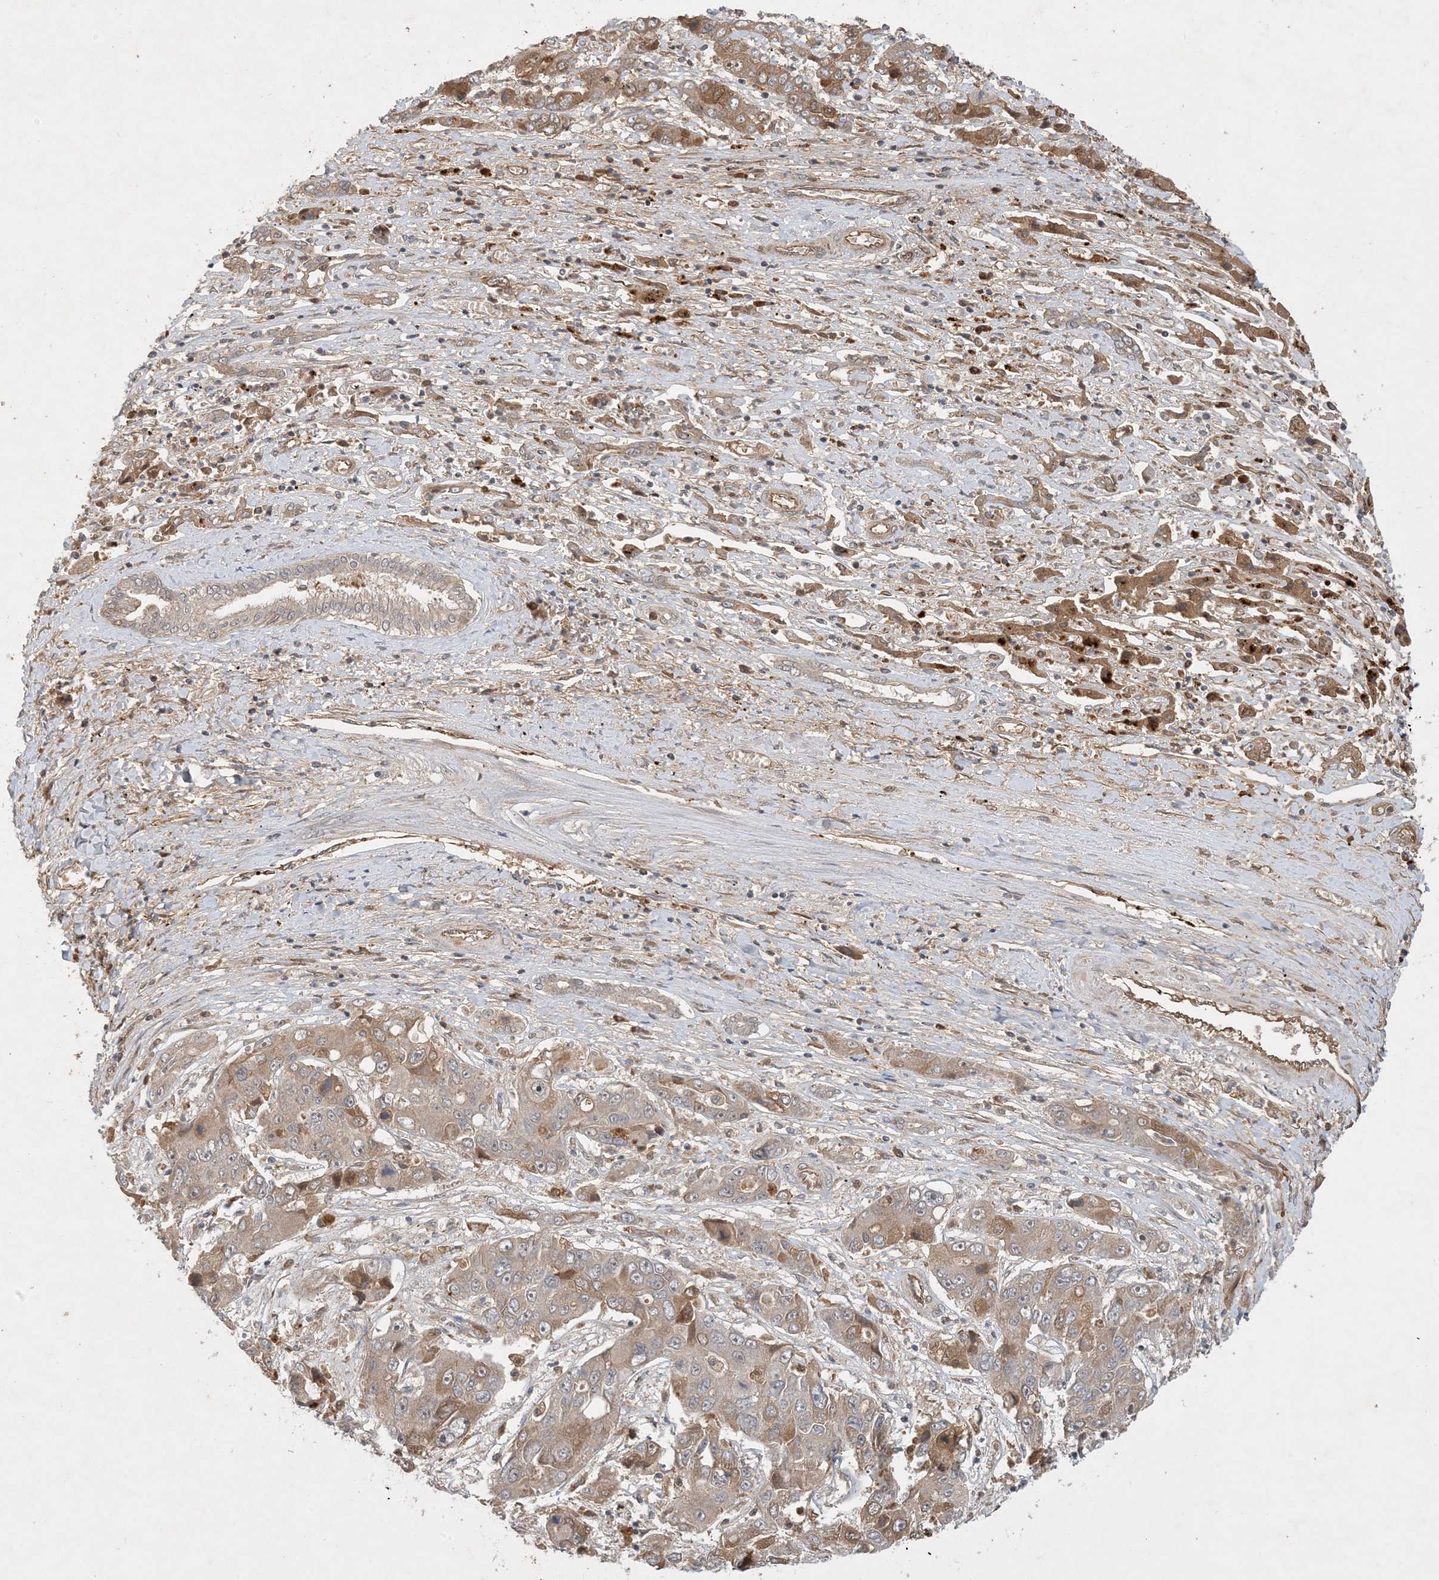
{"staining": {"intensity": "moderate", "quantity": "25%-75%", "location": "cytoplasmic/membranous"}, "tissue": "liver cancer", "cell_type": "Tumor cells", "image_type": "cancer", "snomed": [{"axis": "morphology", "description": "Cholangiocarcinoma"}, {"axis": "topography", "description": "Liver"}], "caption": "Immunohistochemical staining of human cholangiocarcinoma (liver) shows medium levels of moderate cytoplasmic/membranous expression in about 25%-75% of tumor cells.", "gene": "ZCCHC4", "patient": {"sex": "male", "age": 67}}